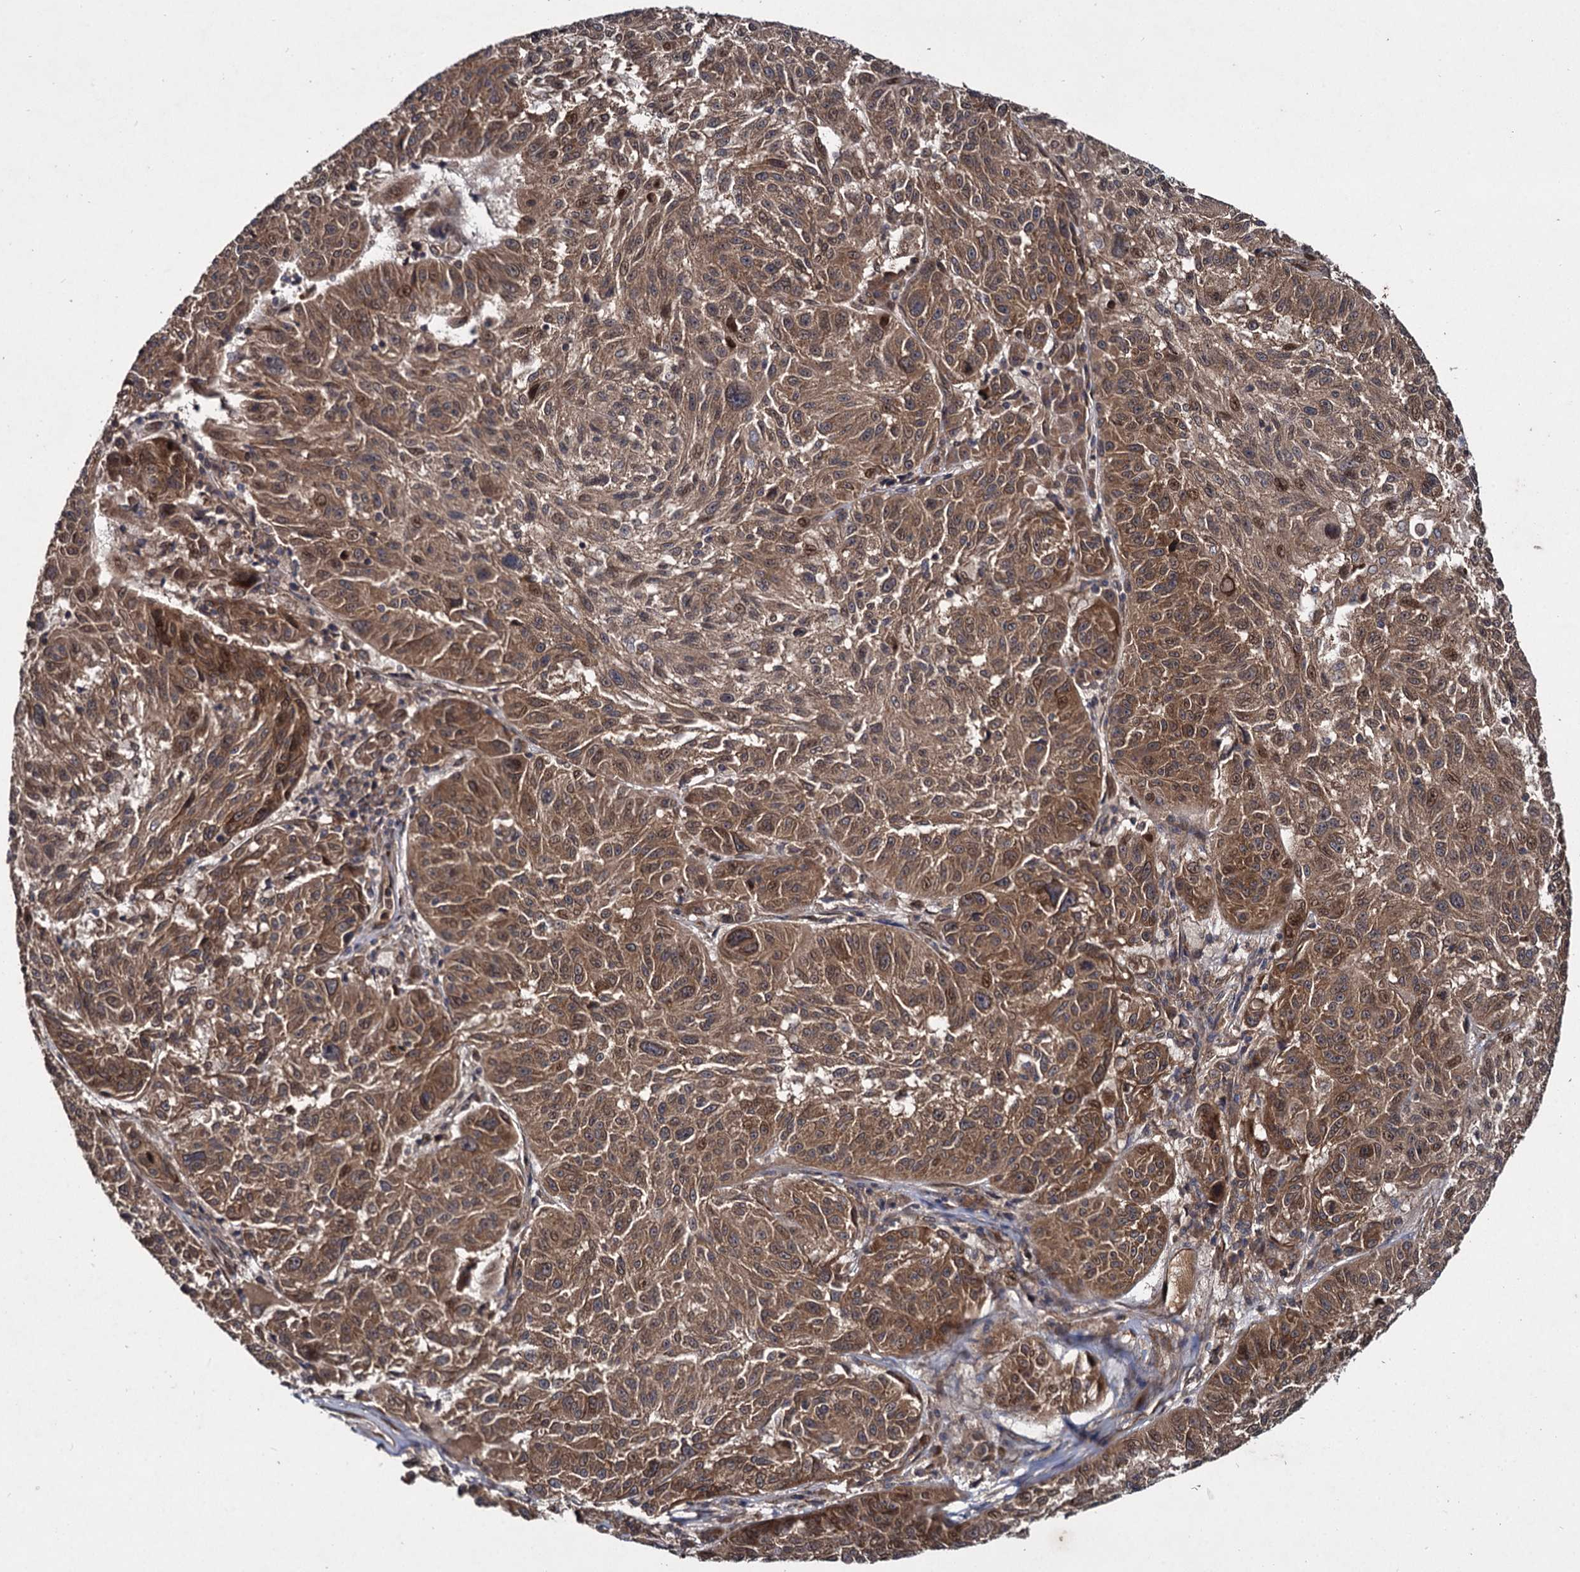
{"staining": {"intensity": "moderate", "quantity": ">75%", "location": "cytoplasmic/membranous,nuclear"}, "tissue": "melanoma", "cell_type": "Tumor cells", "image_type": "cancer", "snomed": [{"axis": "morphology", "description": "Malignant melanoma, NOS"}, {"axis": "topography", "description": "Skin"}], "caption": "Melanoma stained with immunohistochemistry reveals moderate cytoplasmic/membranous and nuclear staining in about >75% of tumor cells.", "gene": "DCP1B", "patient": {"sex": "male", "age": 53}}